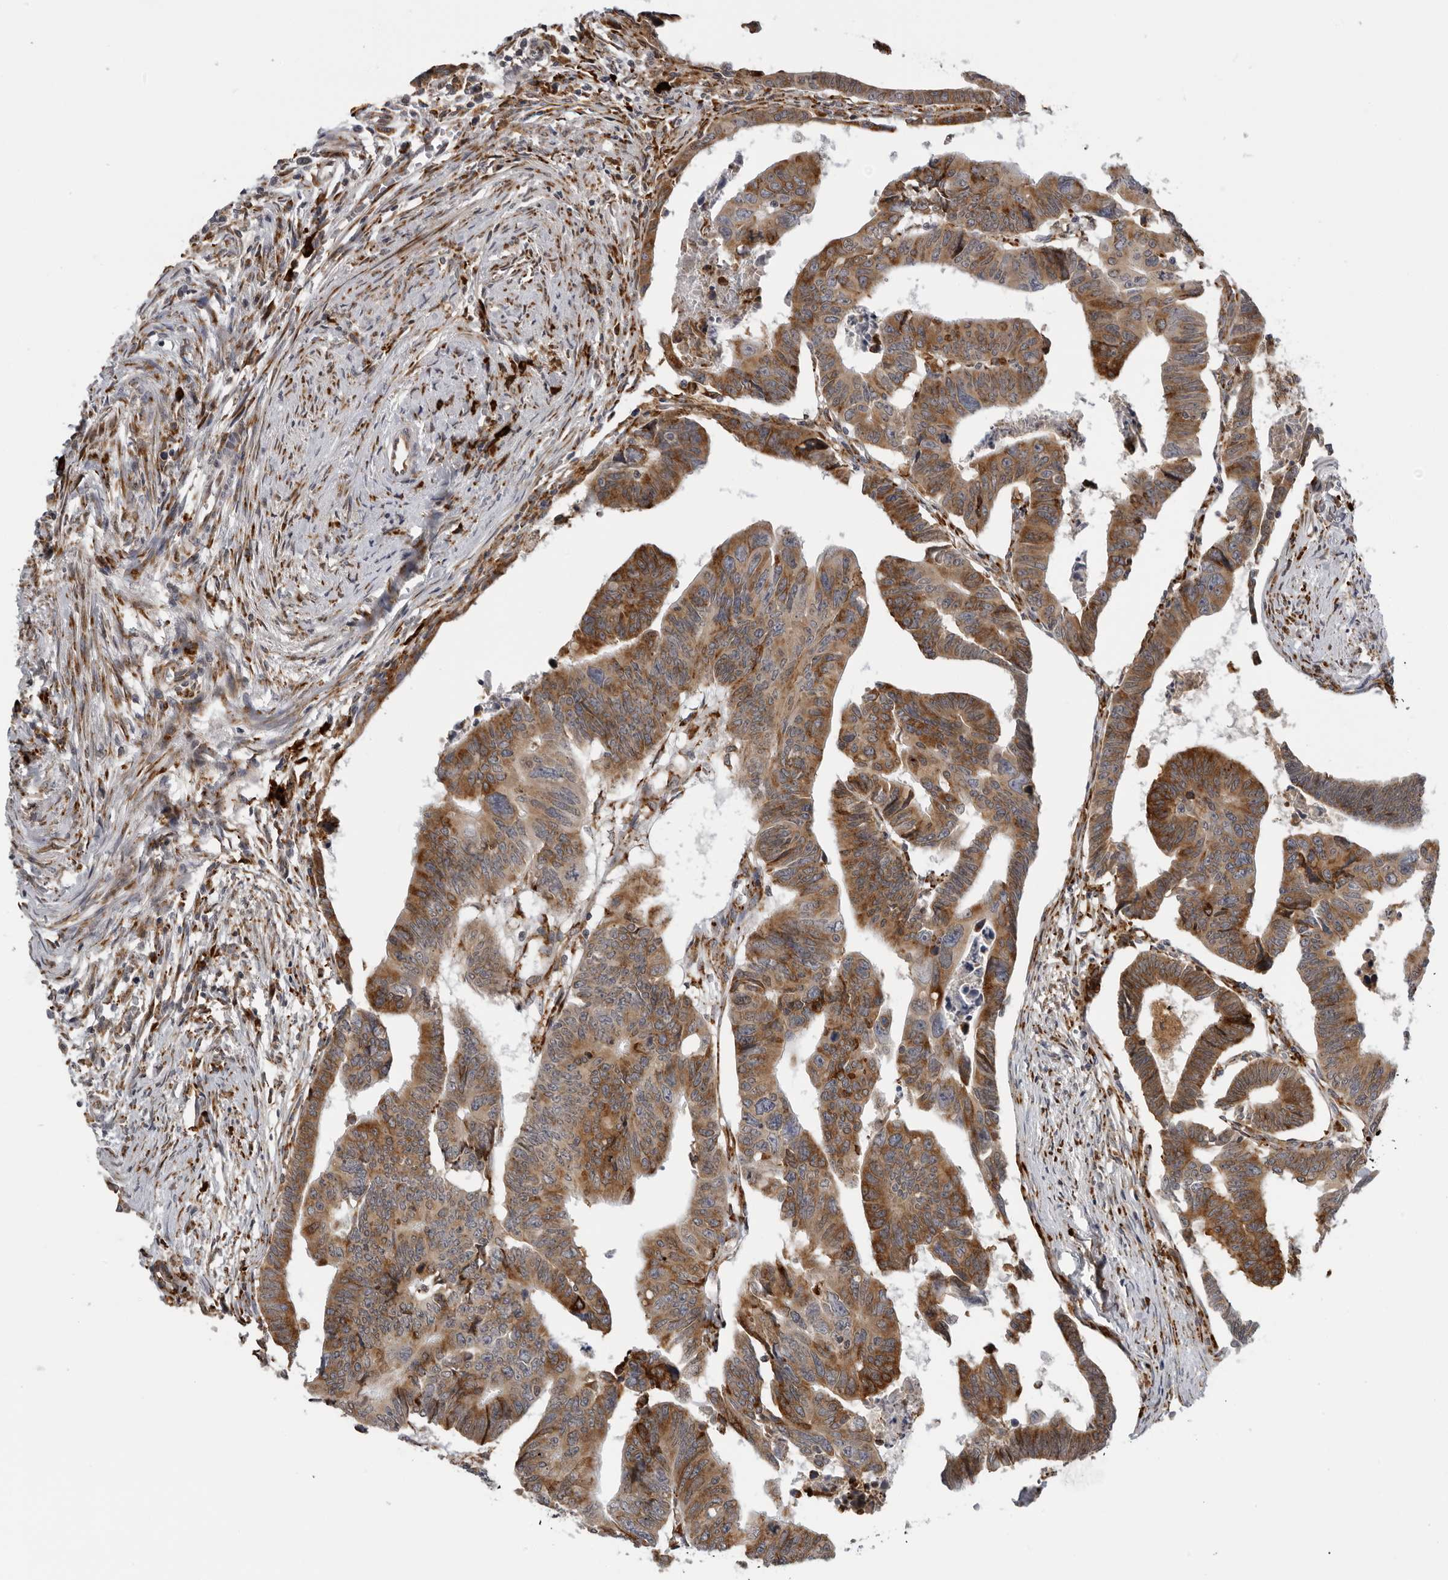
{"staining": {"intensity": "moderate", "quantity": ">75%", "location": "cytoplasmic/membranous"}, "tissue": "colorectal cancer", "cell_type": "Tumor cells", "image_type": "cancer", "snomed": [{"axis": "morphology", "description": "Adenocarcinoma, NOS"}, {"axis": "topography", "description": "Rectum"}], "caption": "Moderate cytoplasmic/membranous protein expression is appreciated in approximately >75% of tumor cells in adenocarcinoma (colorectal). The staining was performed using DAB (3,3'-diaminobenzidine), with brown indicating positive protein expression. Nuclei are stained blue with hematoxylin.", "gene": "ALPK2", "patient": {"sex": "female", "age": 65}}